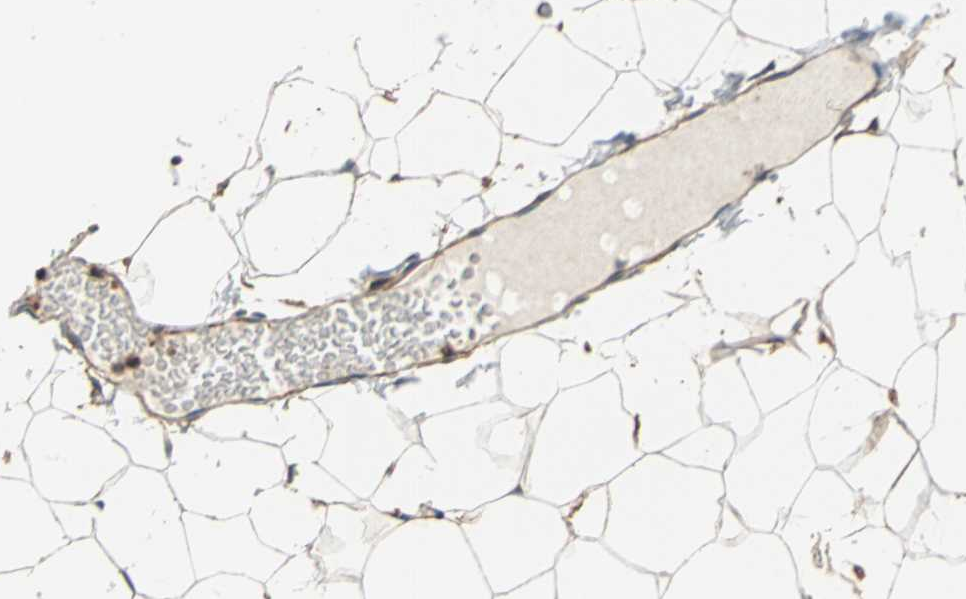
{"staining": {"intensity": "moderate", "quantity": ">75%", "location": "cytoplasmic/membranous"}, "tissue": "adipose tissue", "cell_type": "Adipocytes", "image_type": "normal", "snomed": [{"axis": "morphology", "description": "Normal tissue, NOS"}, {"axis": "topography", "description": "Breast"}, {"axis": "topography", "description": "Soft tissue"}], "caption": "Immunohistochemistry (IHC) staining of benign adipose tissue, which reveals medium levels of moderate cytoplasmic/membranous positivity in about >75% of adipocytes indicating moderate cytoplasmic/membranous protein positivity. The staining was performed using DAB (3,3'-diaminobenzidine) (brown) for protein detection and nuclei were counterstained in hematoxylin (blue).", "gene": "DDX3X", "patient": {"sex": "female", "age": 25}}